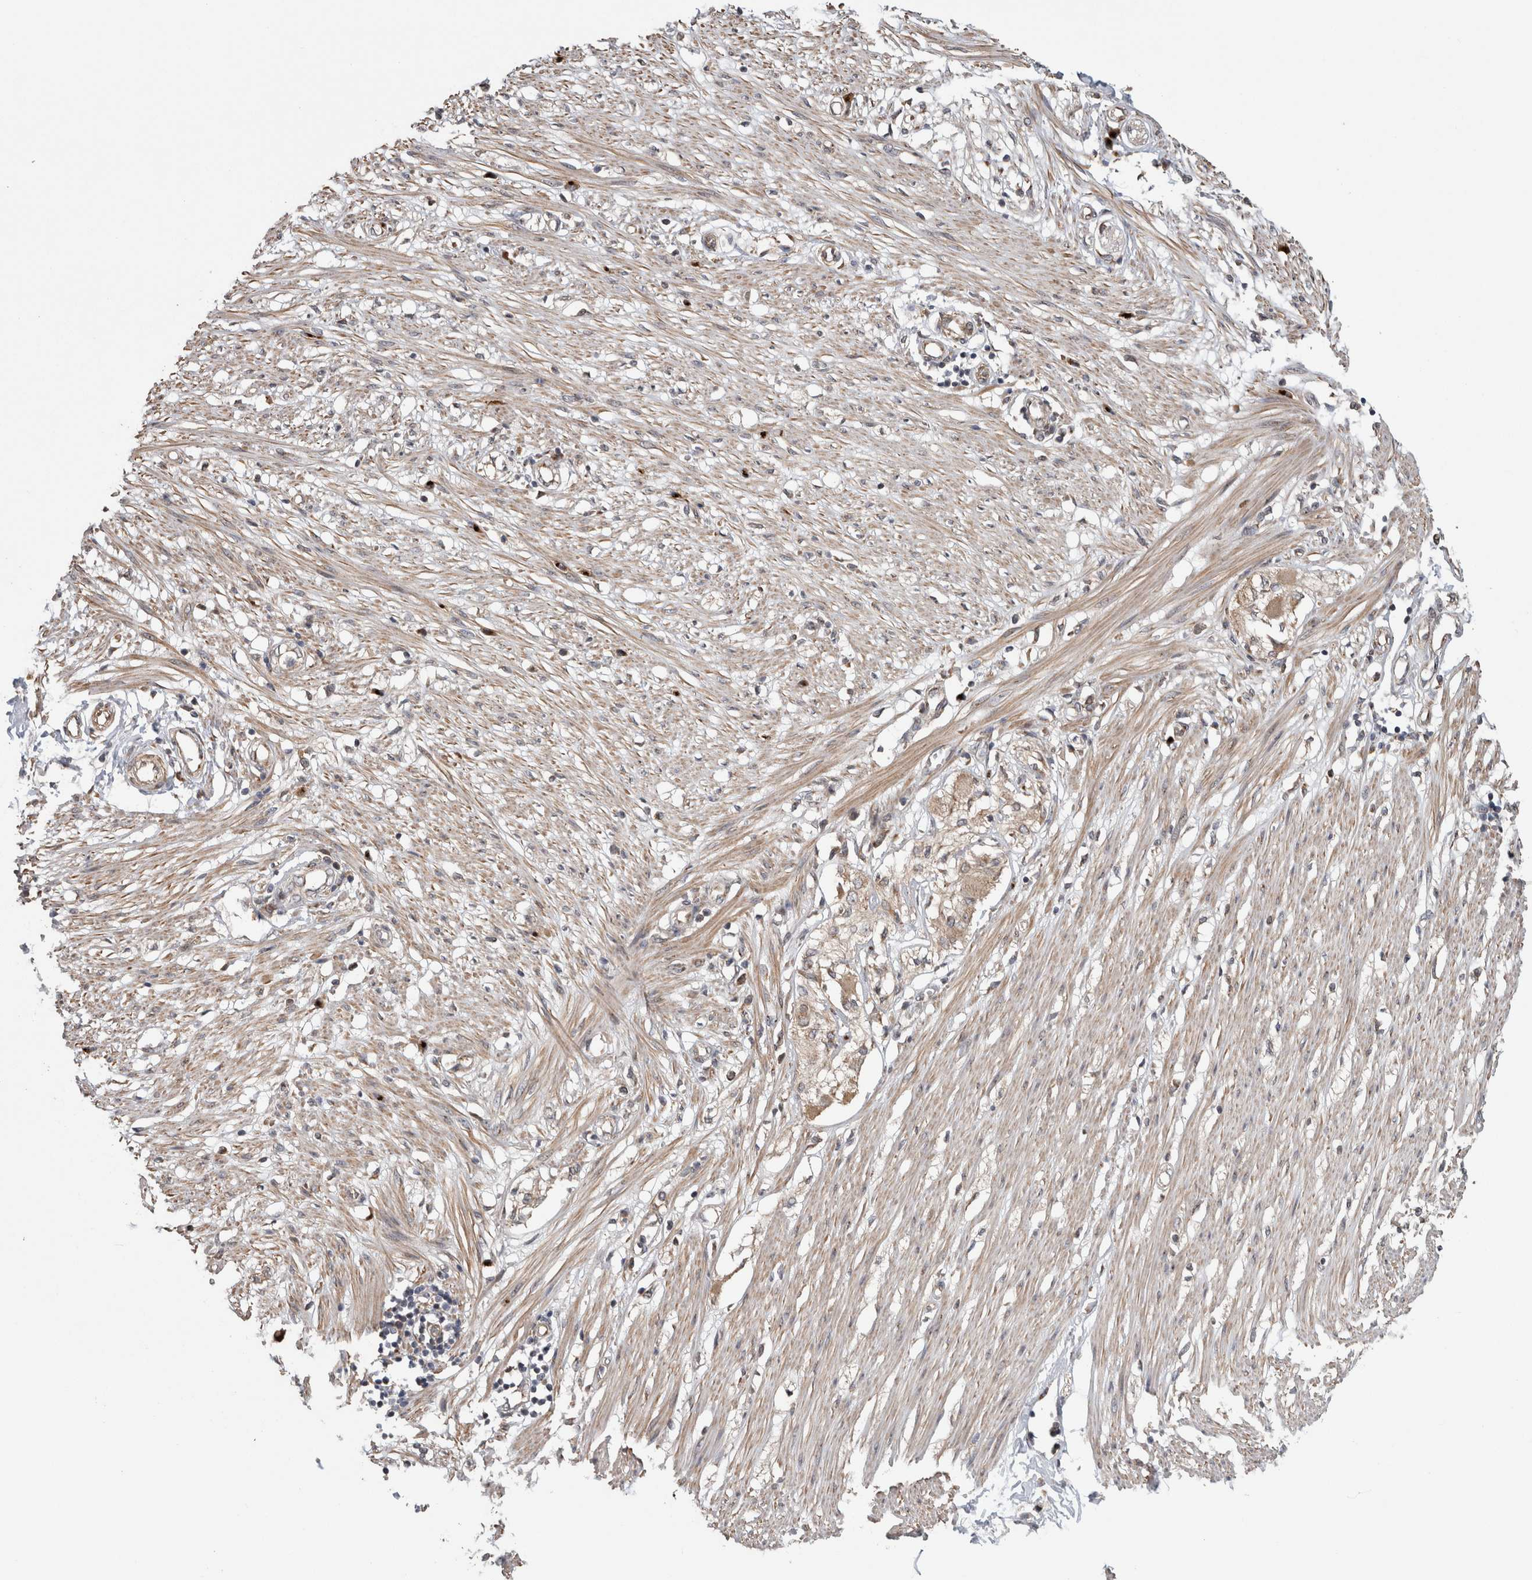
{"staining": {"intensity": "weak", "quantity": "<25%", "location": "cytoplasmic/membranous"}, "tissue": "adipose tissue", "cell_type": "Adipocytes", "image_type": "normal", "snomed": [{"axis": "morphology", "description": "Normal tissue, NOS"}, {"axis": "morphology", "description": "Adenocarcinoma, NOS"}, {"axis": "topography", "description": "Colon"}, {"axis": "topography", "description": "Peripheral nerve tissue"}], "caption": "Immunohistochemical staining of benign adipose tissue displays no significant staining in adipocytes.", "gene": "TRIM5", "patient": {"sex": "male", "age": 14}}